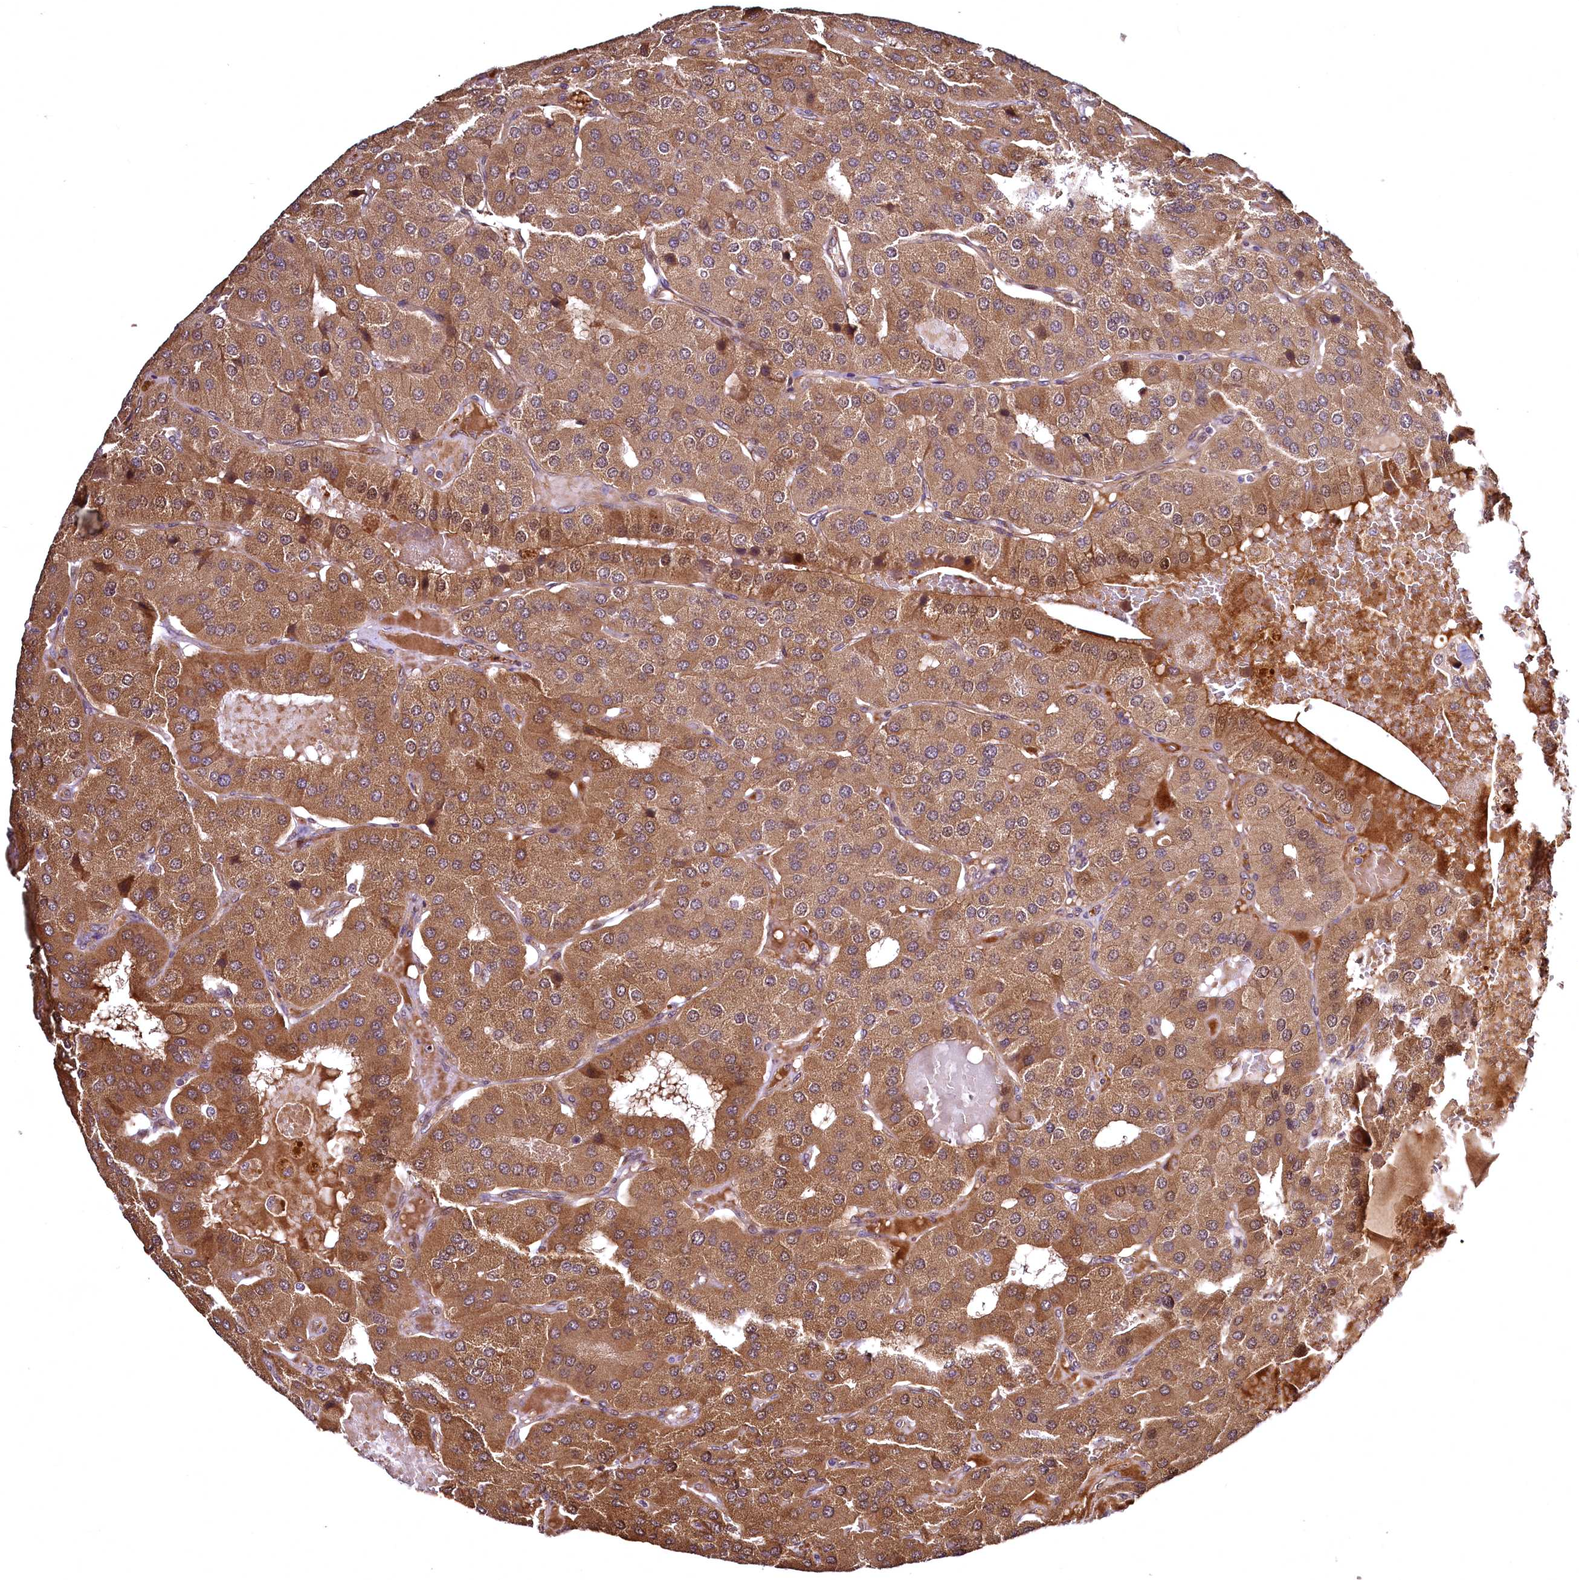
{"staining": {"intensity": "moderate", "quantity": ">75%", "location": "cytoplasmic/membranous"}, "tissue": "parathyroid gland", "cell_type": "Glandular cells", "image_type": "normal", "snomed": [{"axis": "morphology", "description": "Normal tissue, NOS"}, {"axis": "morphology", "description": "Adenoma, NOS"}, {"axis": "topography", "description": "Parathyroid gland"}], "caption": "This histopathology image displays immunohistochemistry staining of benign parathyroid gland, with medium moderate cytoplasmic/membranous staining in approximately >75% of glandular cells.", "gene": "TBCEL", "patient": {"sex": "female", "age": 86}}